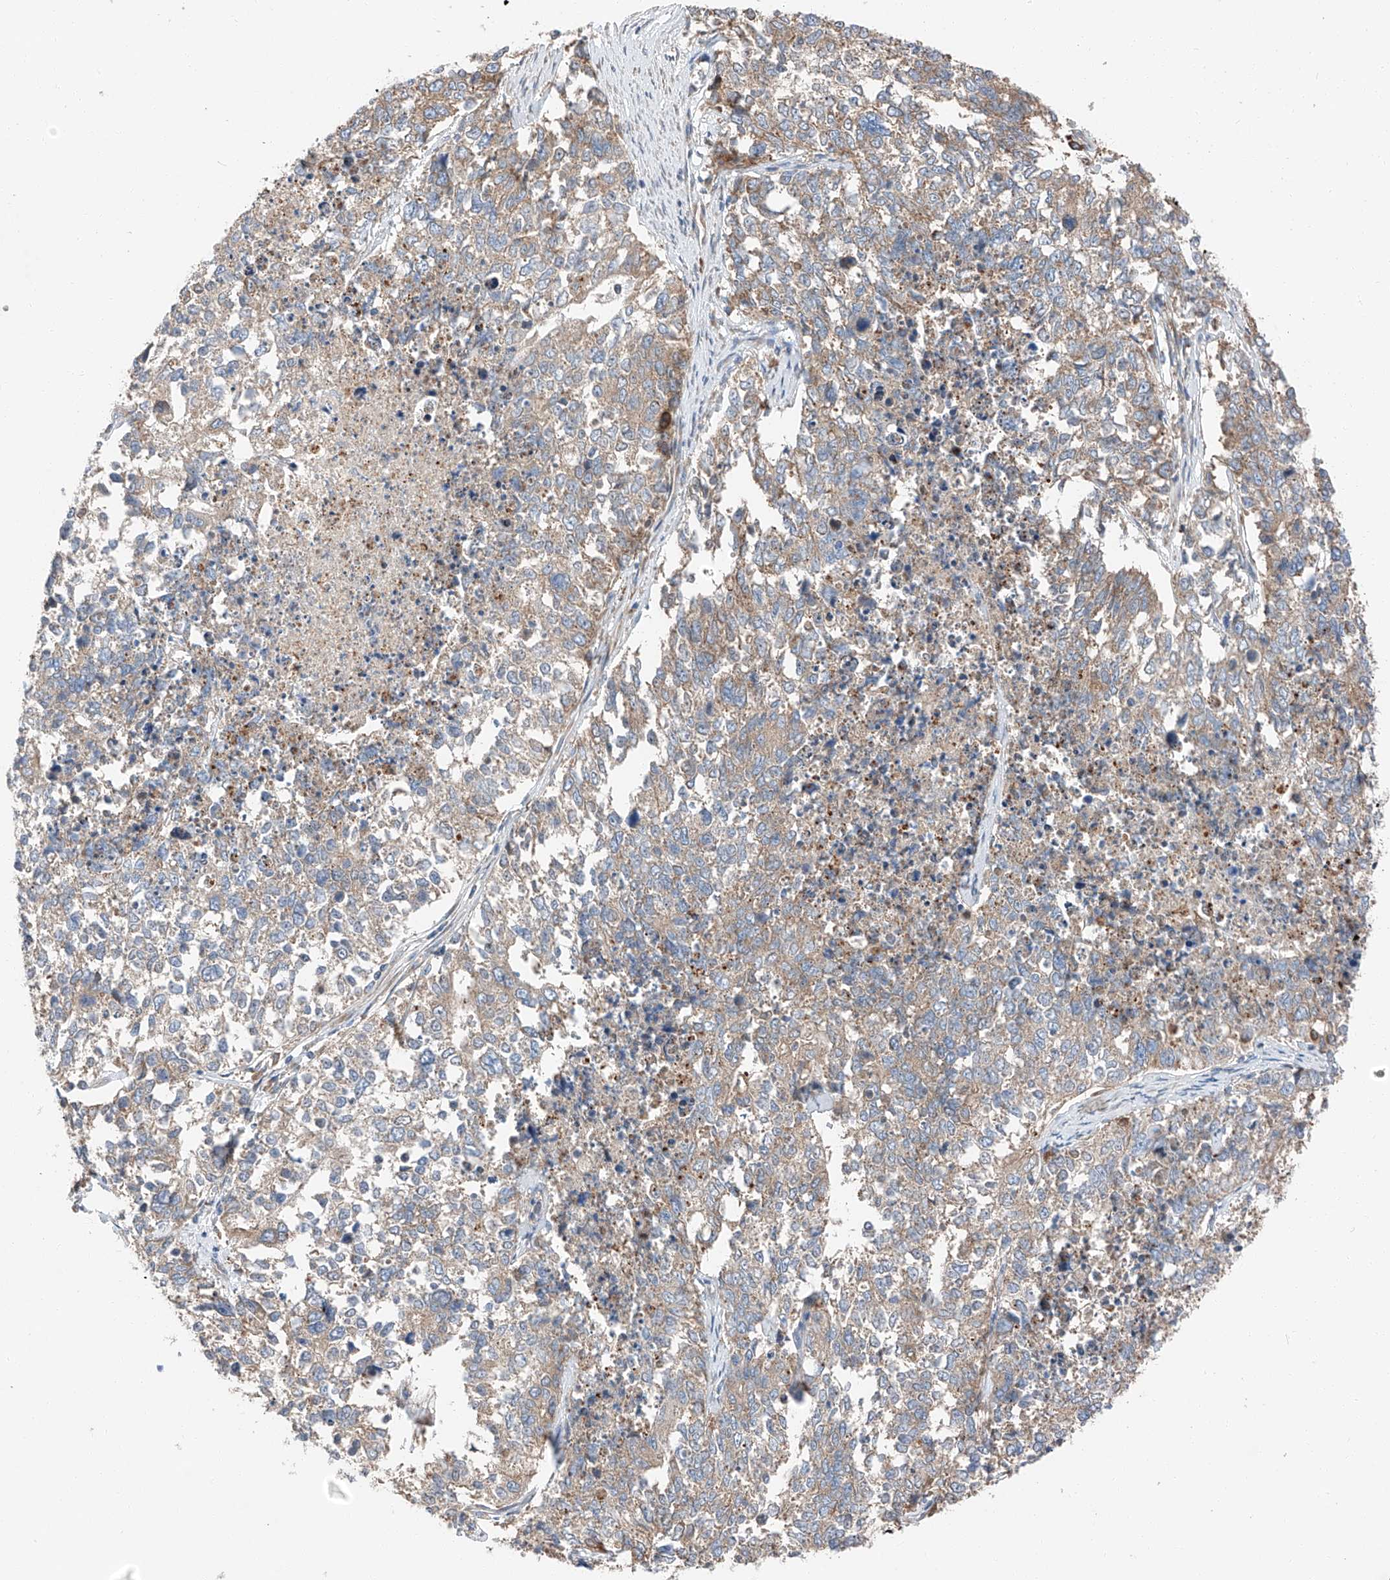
{"staining": {"intensity": "weak", "quantity": "25%-75%", "location": "cytoplasmic/membranous"}, "tissue": "cervical cancer", "cell_type": "Tumor cells", "image_type": "cancer", "snomed": [{"axis": "morphology", "description": "Squamous cell carcinoma, NOS"}, {"axis": "topography", "description": "Cervix"}], "caption": "DAB immunohistochemical staining of human squamous cell carcinoma (cervical) demonstrates weak cytoplasmic/membranous protein positivity in about 25%-75% of tumor cells.", "gene": "ZC3H15", "patient": {"sex": "female", "age": 63}}